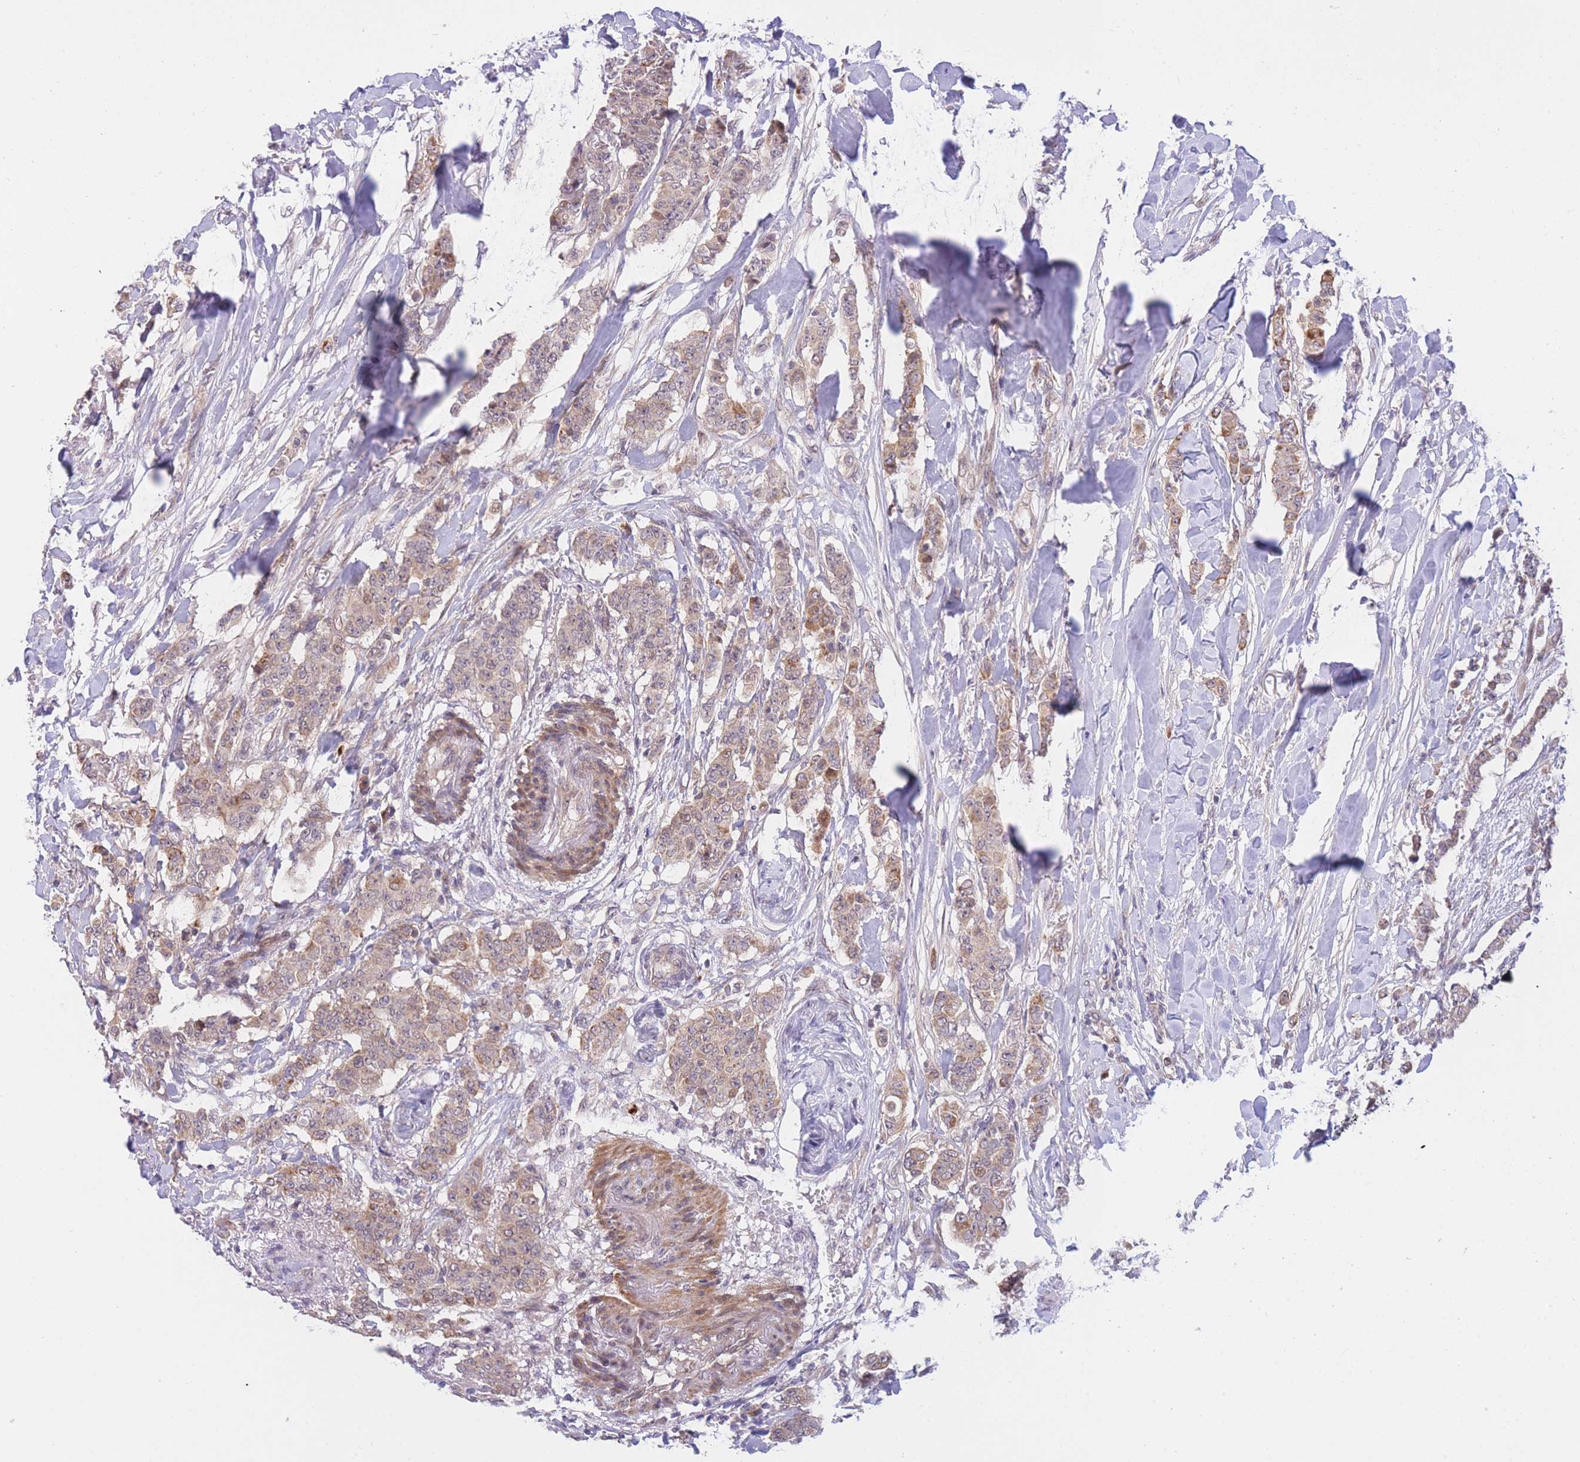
{"staining": {"intensity": "weak", "quantity": ">75%", "location": "cytoplasmic/membranous"}, "tissue": "breast cancer", "cell_type": "Tumor cells", "image_type": "cancer", "snomed": [{"axis": "morphology", "description": "Duct carcinoma"}, {"axis": "topography", "description": "Breast"}], "caption": "A brown stain highlights weak cytoplasmic/membranous staining of a protein in human breast cancer tumor cells.", "gene": "CDC25B", "patient": {"sex": "female", "age": 40}}